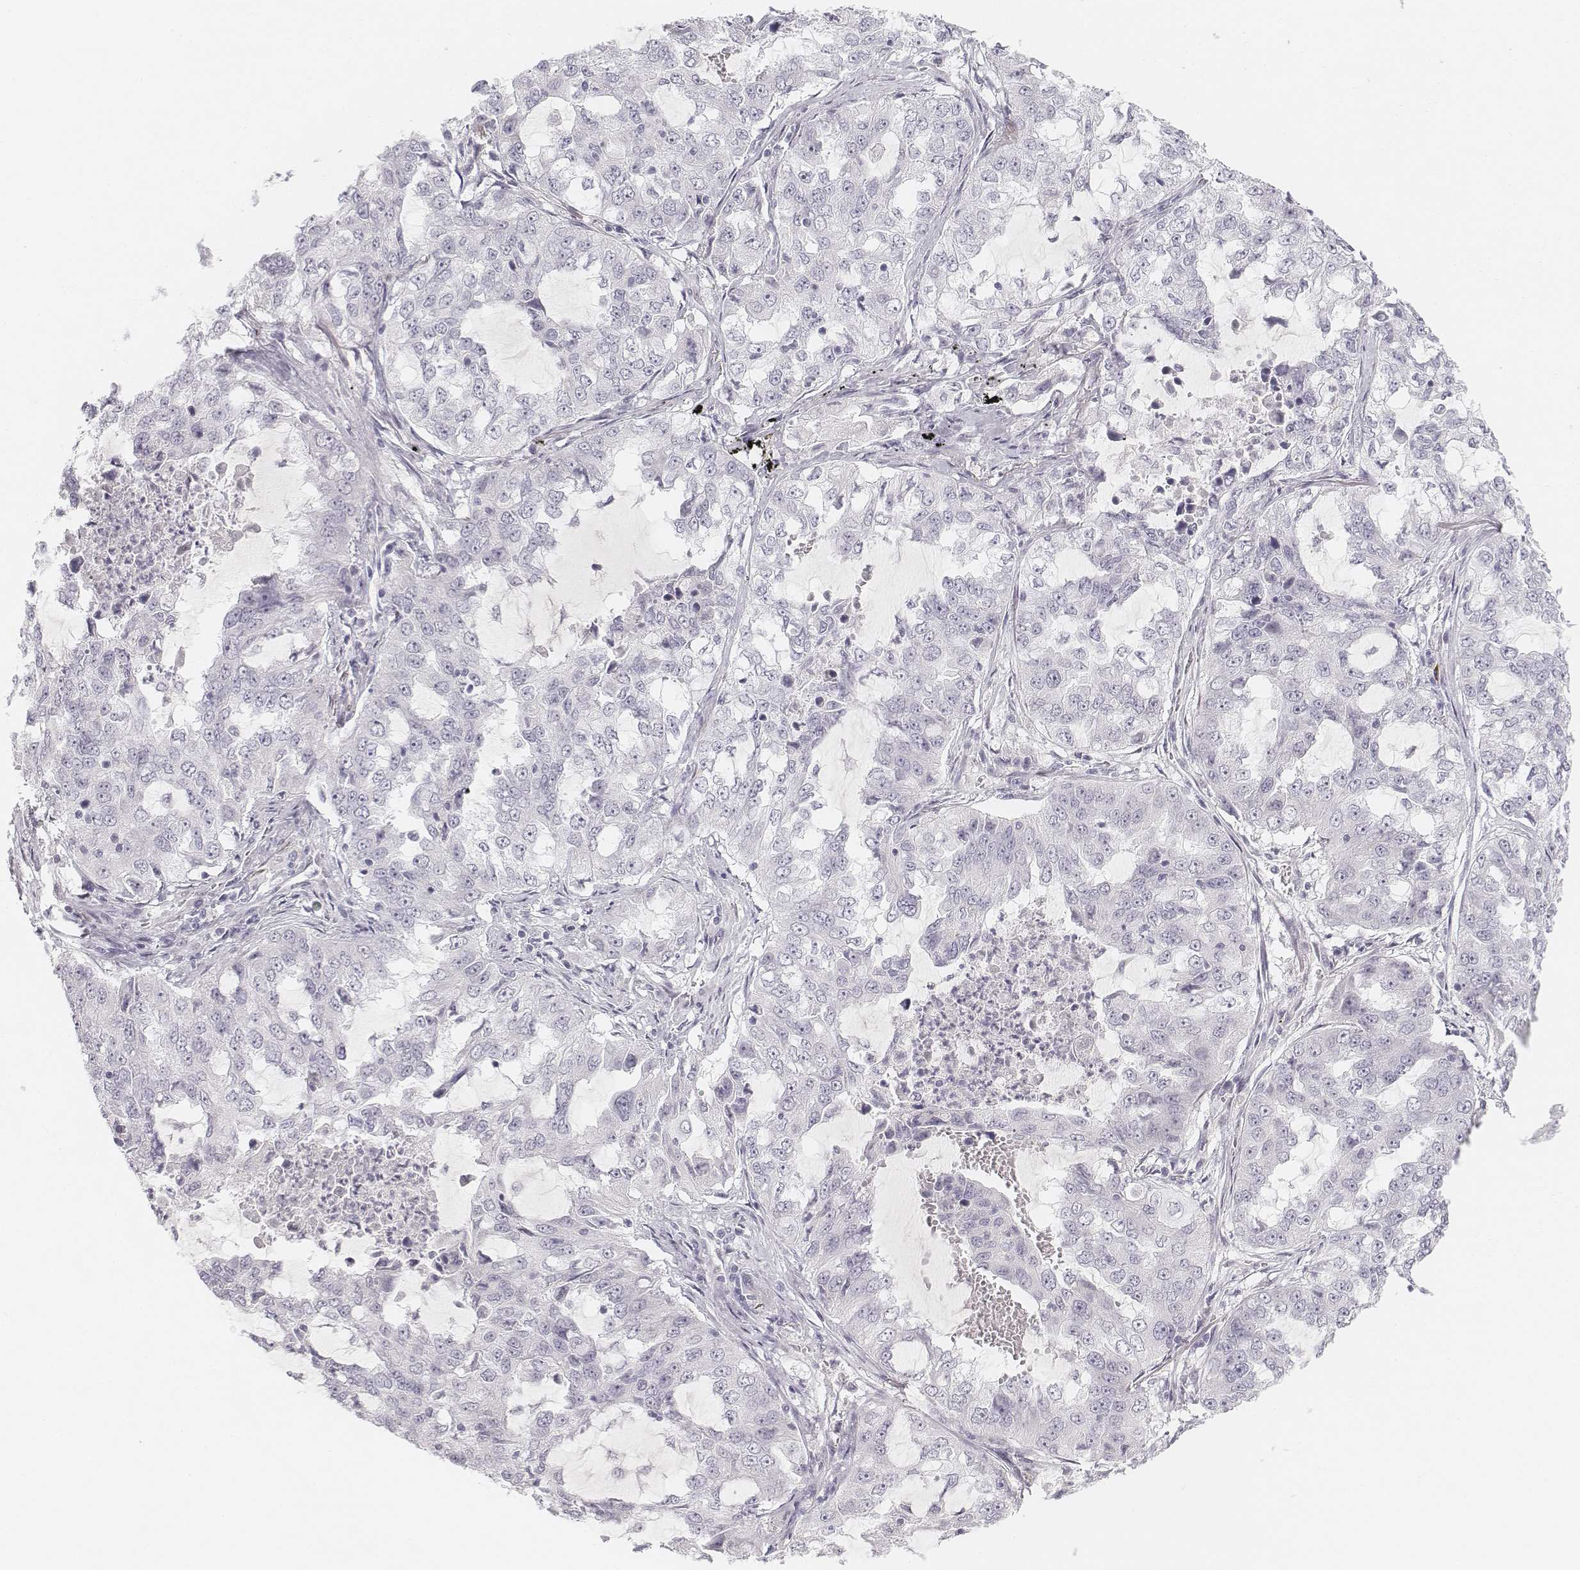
{"staining": {"intensity": "negative", "quantity": "none", "location": "none"}, "tissue": "lung cancer", "cell_type": "Tumor cells", "image_type": "cancer", "snomed": [{"axis": "morphology", "description": "Adenocarcinoma, NOS"}, {"axis": "topography", "description": "Lung"}], "caption": "Immunohistochemical staining of human adenocarcinoma (lung) exhibits no significant expression in tumor cells.", "gene": "KRTAP2-1", "patient": {"sex": "female", "age": 61}}